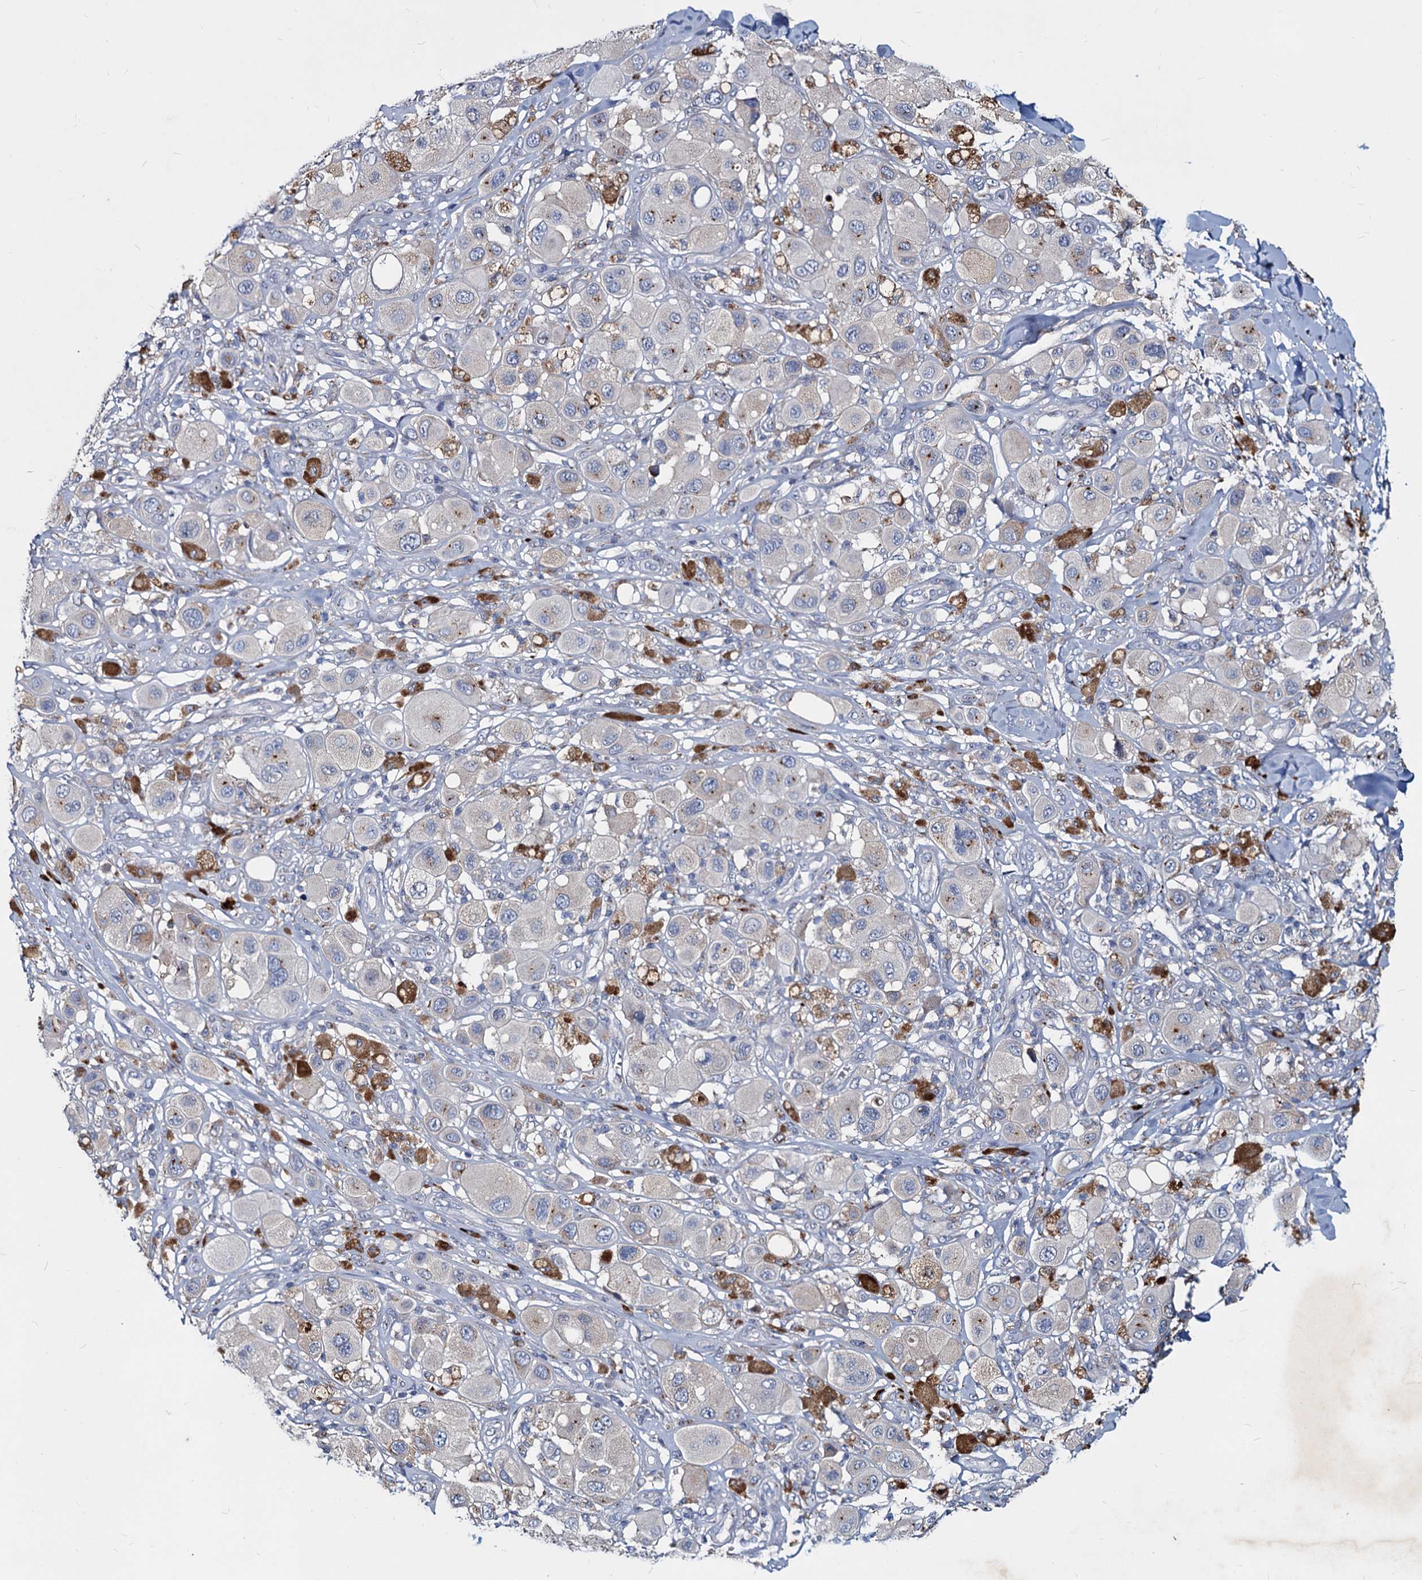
{"staining": {"intensity": "negative", "quantity": "none", "location": "none"}, "tissue": "melanoma", "cell_type": "Tumor cells", "image_type": "cancer", "snomed": [{"axis": "morphology", "description": "Malignant melanoma, Metastatic site"}, {"axis": "topography", "description": "Skin"}], "caption": "Micrograph shows no significant protein staining in tumor cells of malignant melanoma (metastatic site).", "gene": "AGBL4", "patient": {"sex": "male", "age": 41}}